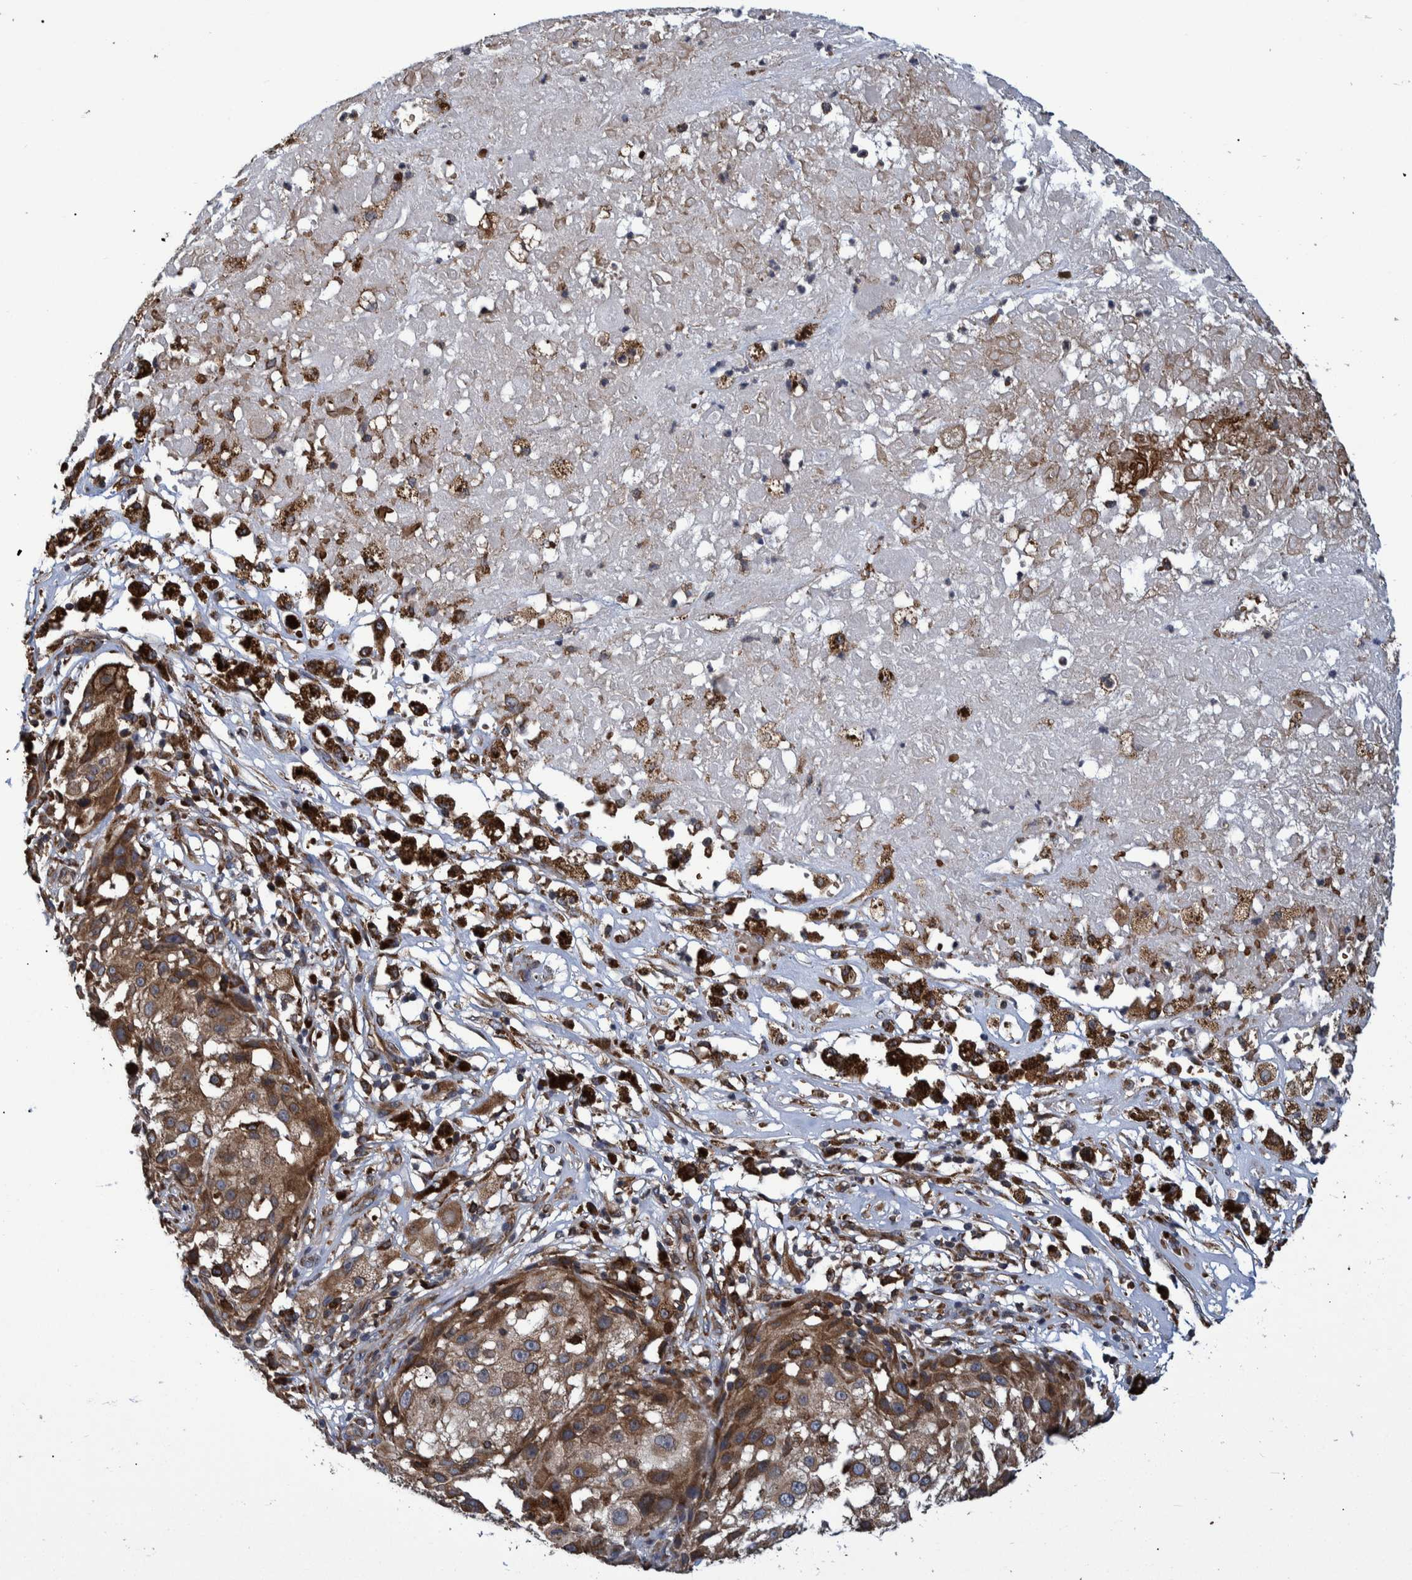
{"staining": {"intensity": "moderate", "quantity": ">75%", "location": "cytoplasmic/membranous"}, "tissue": "melanoma", "cell_type": "Tumor cells", "image_type": "cancer", "snomed": [{"axis": "morphology", "description": "Necrosis, NOS"}, {"axis": "morphology", "description": "Malignant melanoma, NOS"}, {"axis": "topography", "description": "Skin"}], "caption": "Protein analysis of malignant melanoma tissue exhibits moderate cytoplasmic/membranous positivity in approximately >75% of tumor cells.", "gene": "SPAG5", "patient": {"sex": "female", "age": 87}}